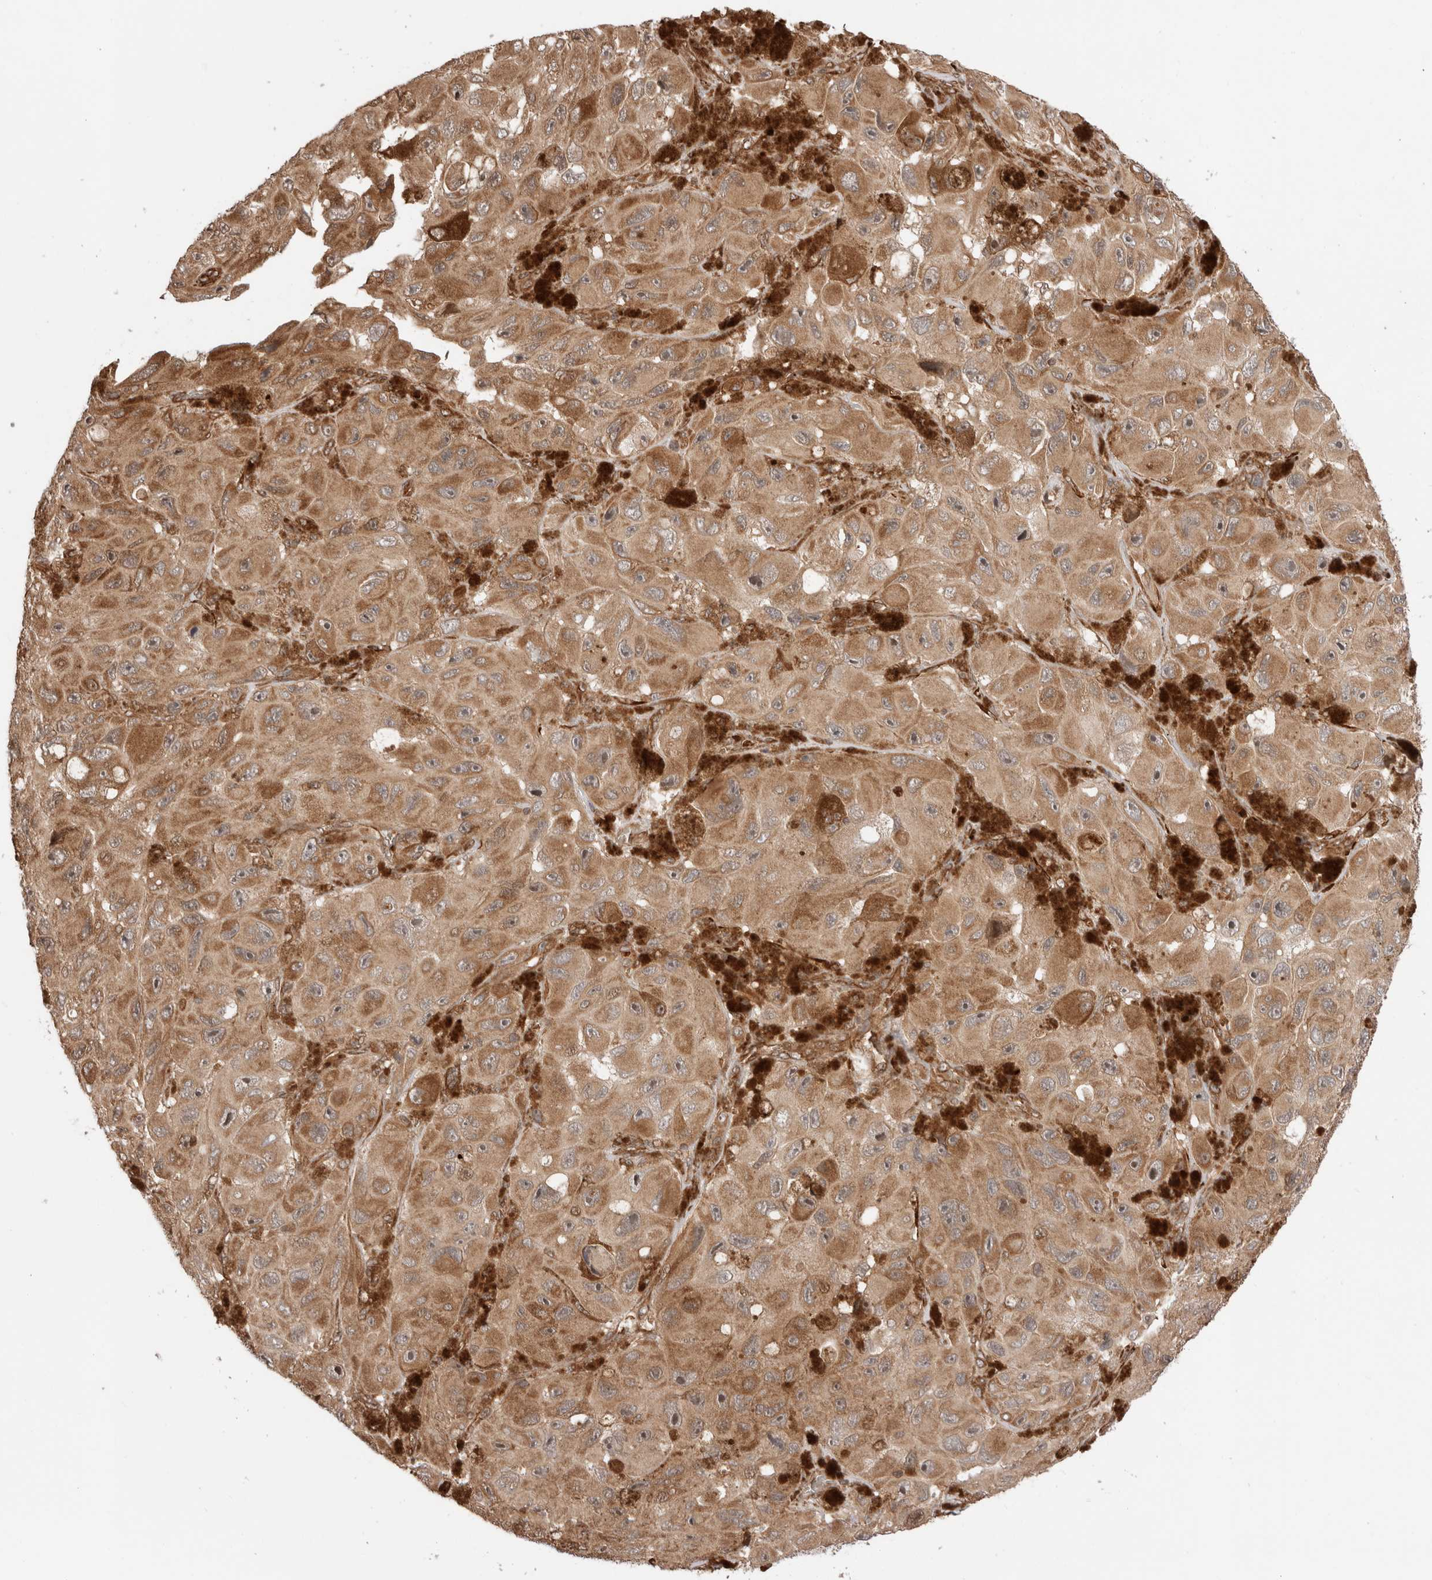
{"staining": {"intensity": "moderate", "quantity": ">75%", "location": "cytoplasmic/membranous"}, "tissue": "melanoma", "cell_type": "Tumor cells", "image_type": "cancer", "snomed": [{"axis": "morphology", "description": "Malignant melanoma, NOS"}, {"axis": "topography", "description": "Skin"}], "caption": "Protein staining of malignant melanoma tissue demonstrates moderate cytoplasmic/membranous expression in approximately >75% of tumor cells.", "gene": "ZNF649", "patient": {"sex": "female", "age": 73}}